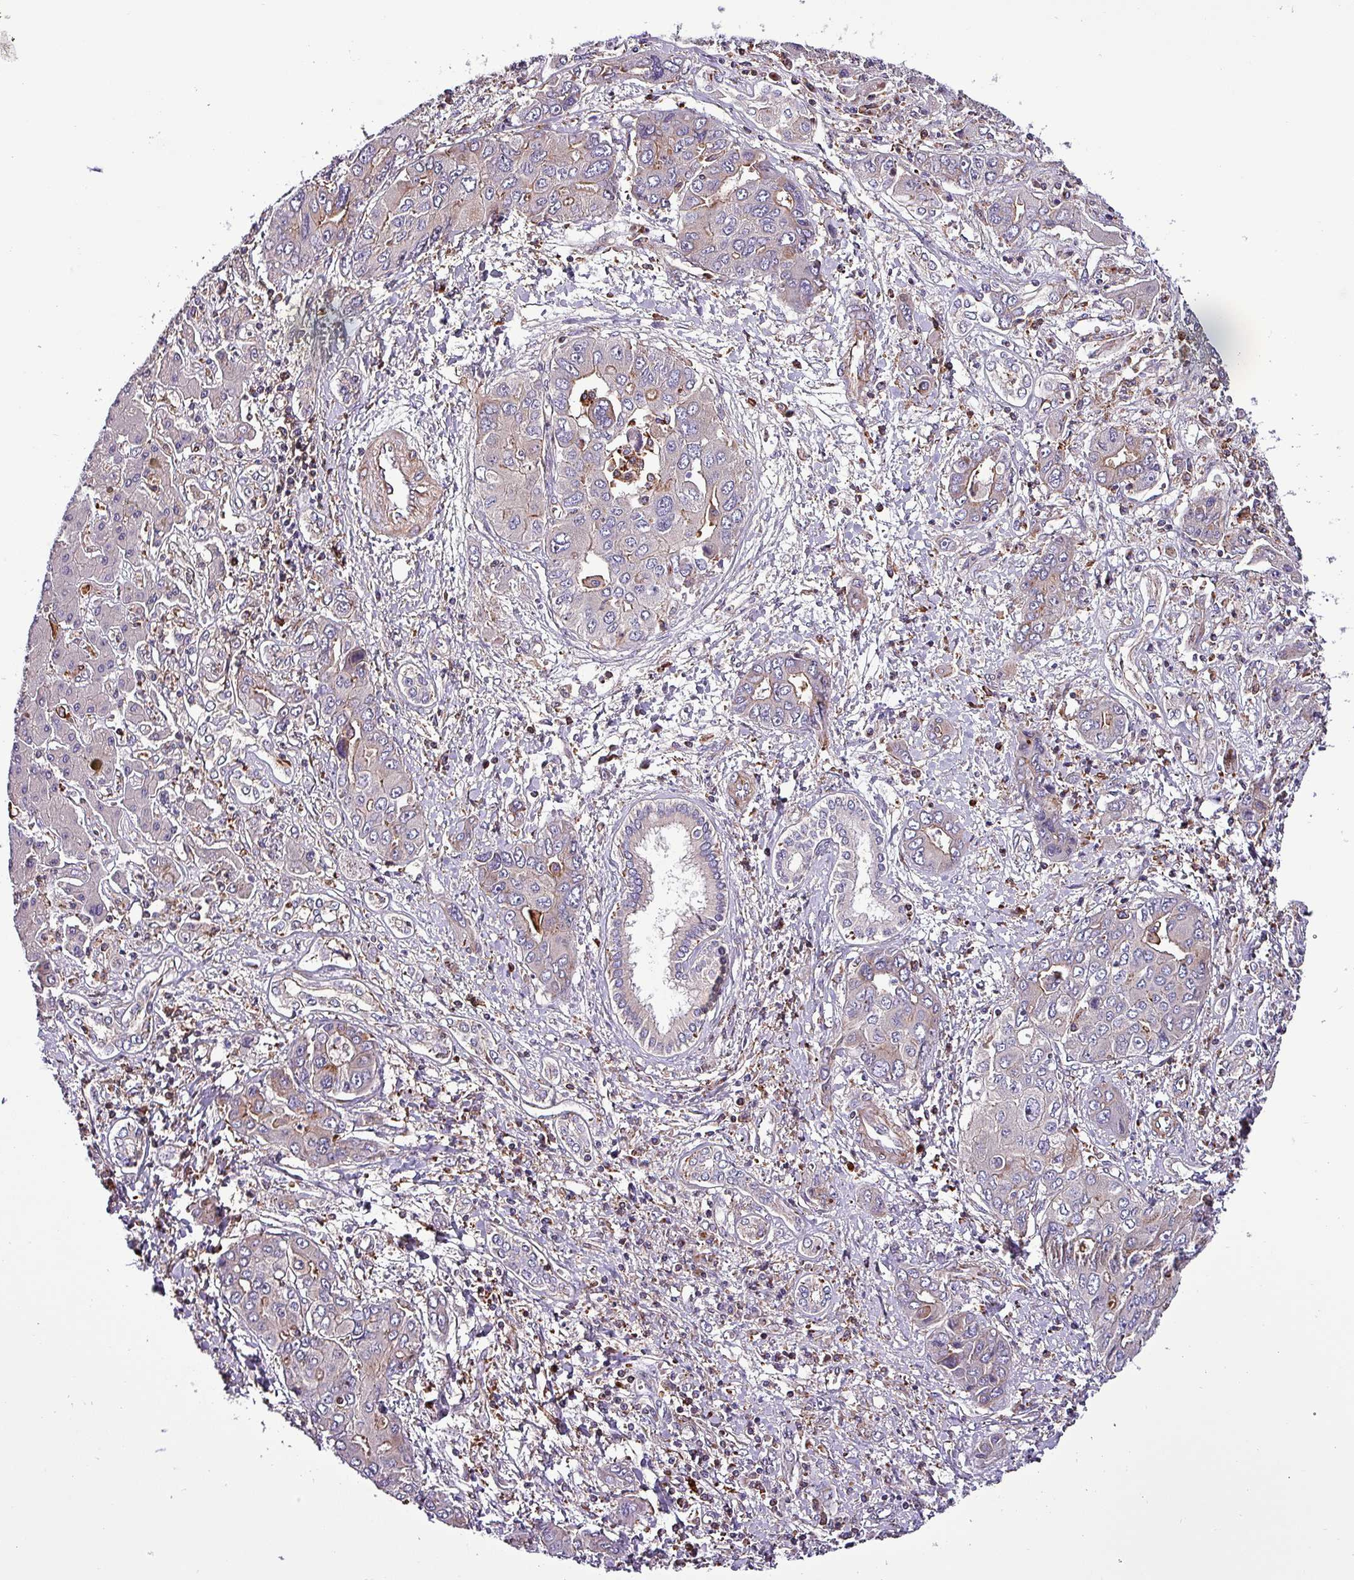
{"staining": {"intensity": "negative", "quantity": "none", "location": "none"}, "tissue": "liver cancer", "cell_type": "Tumor cells", "image_type": "cancer", "snomed": [{"axis": "morphology", "description": "Cholangiocarcinoma"}, {"axis": "topography", "description": "Liver"}], "caption": "Liver cancer (cholangiocarcinoma) stained for a protein using immunohistochemistry (IHC) displays no positivity tumor cells.", "gene": "VAMP4", "patient": {"sex": "male", "age": 67}}